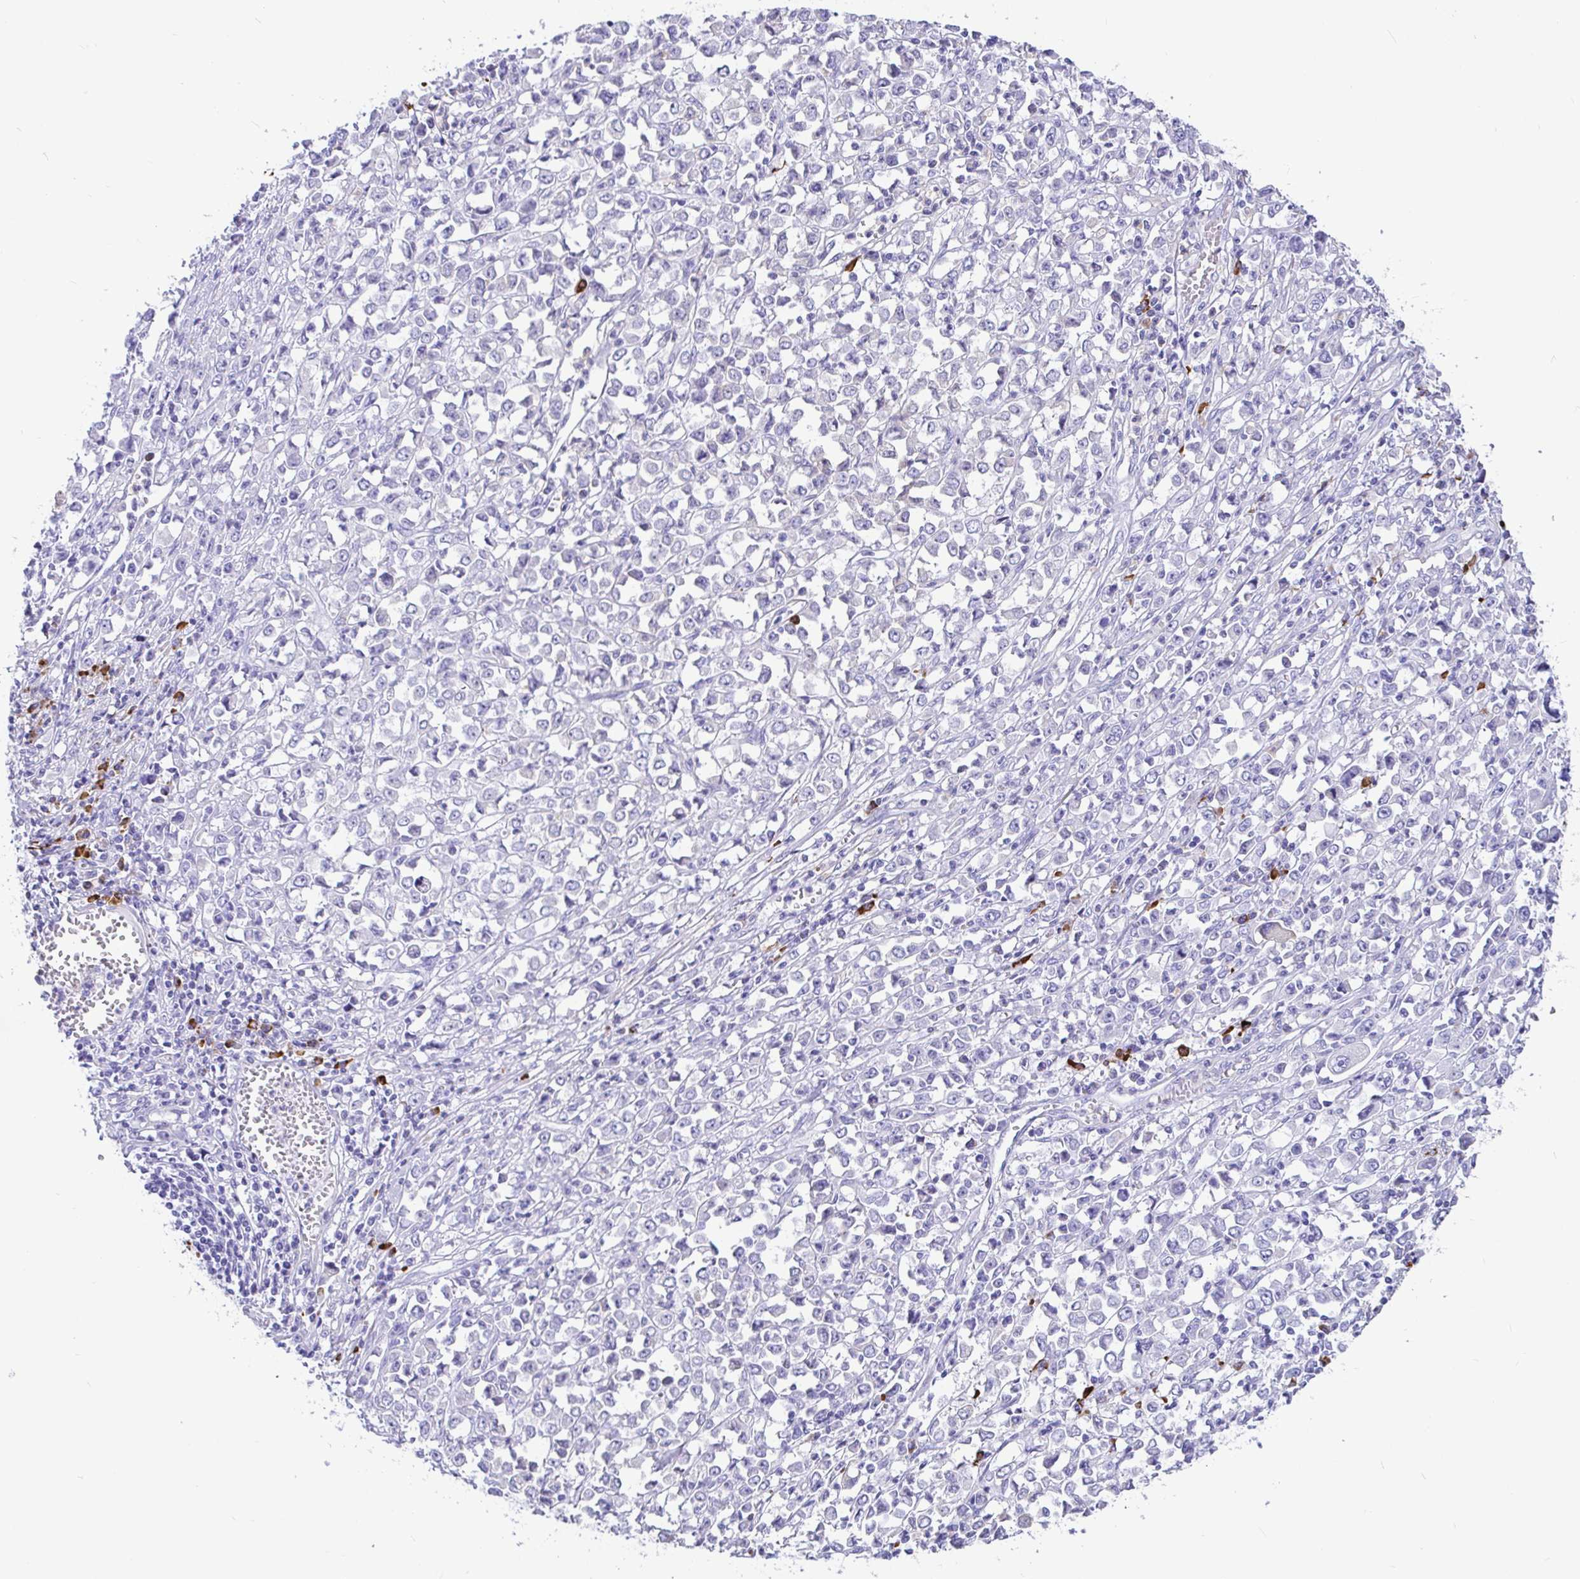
{"staining": {"intensity": "negative", "quantity": "none", "location": "none"}, "tissue": "stomach cancer", "cell_type": "Tumor cells", "image_type": "cancer", "snomed": [{"axis": "morphology", "description": "Adenocarcinoma, NOS"}, {"axis": "topography", "description": "Stomach, upper"}], "caption": "A photomicrograph of stomach cancer stained for a protein exhibits no brown staining in tumor cells.", "gene": "CCDC62", "patient": {"sex": "male", "age": 70}}